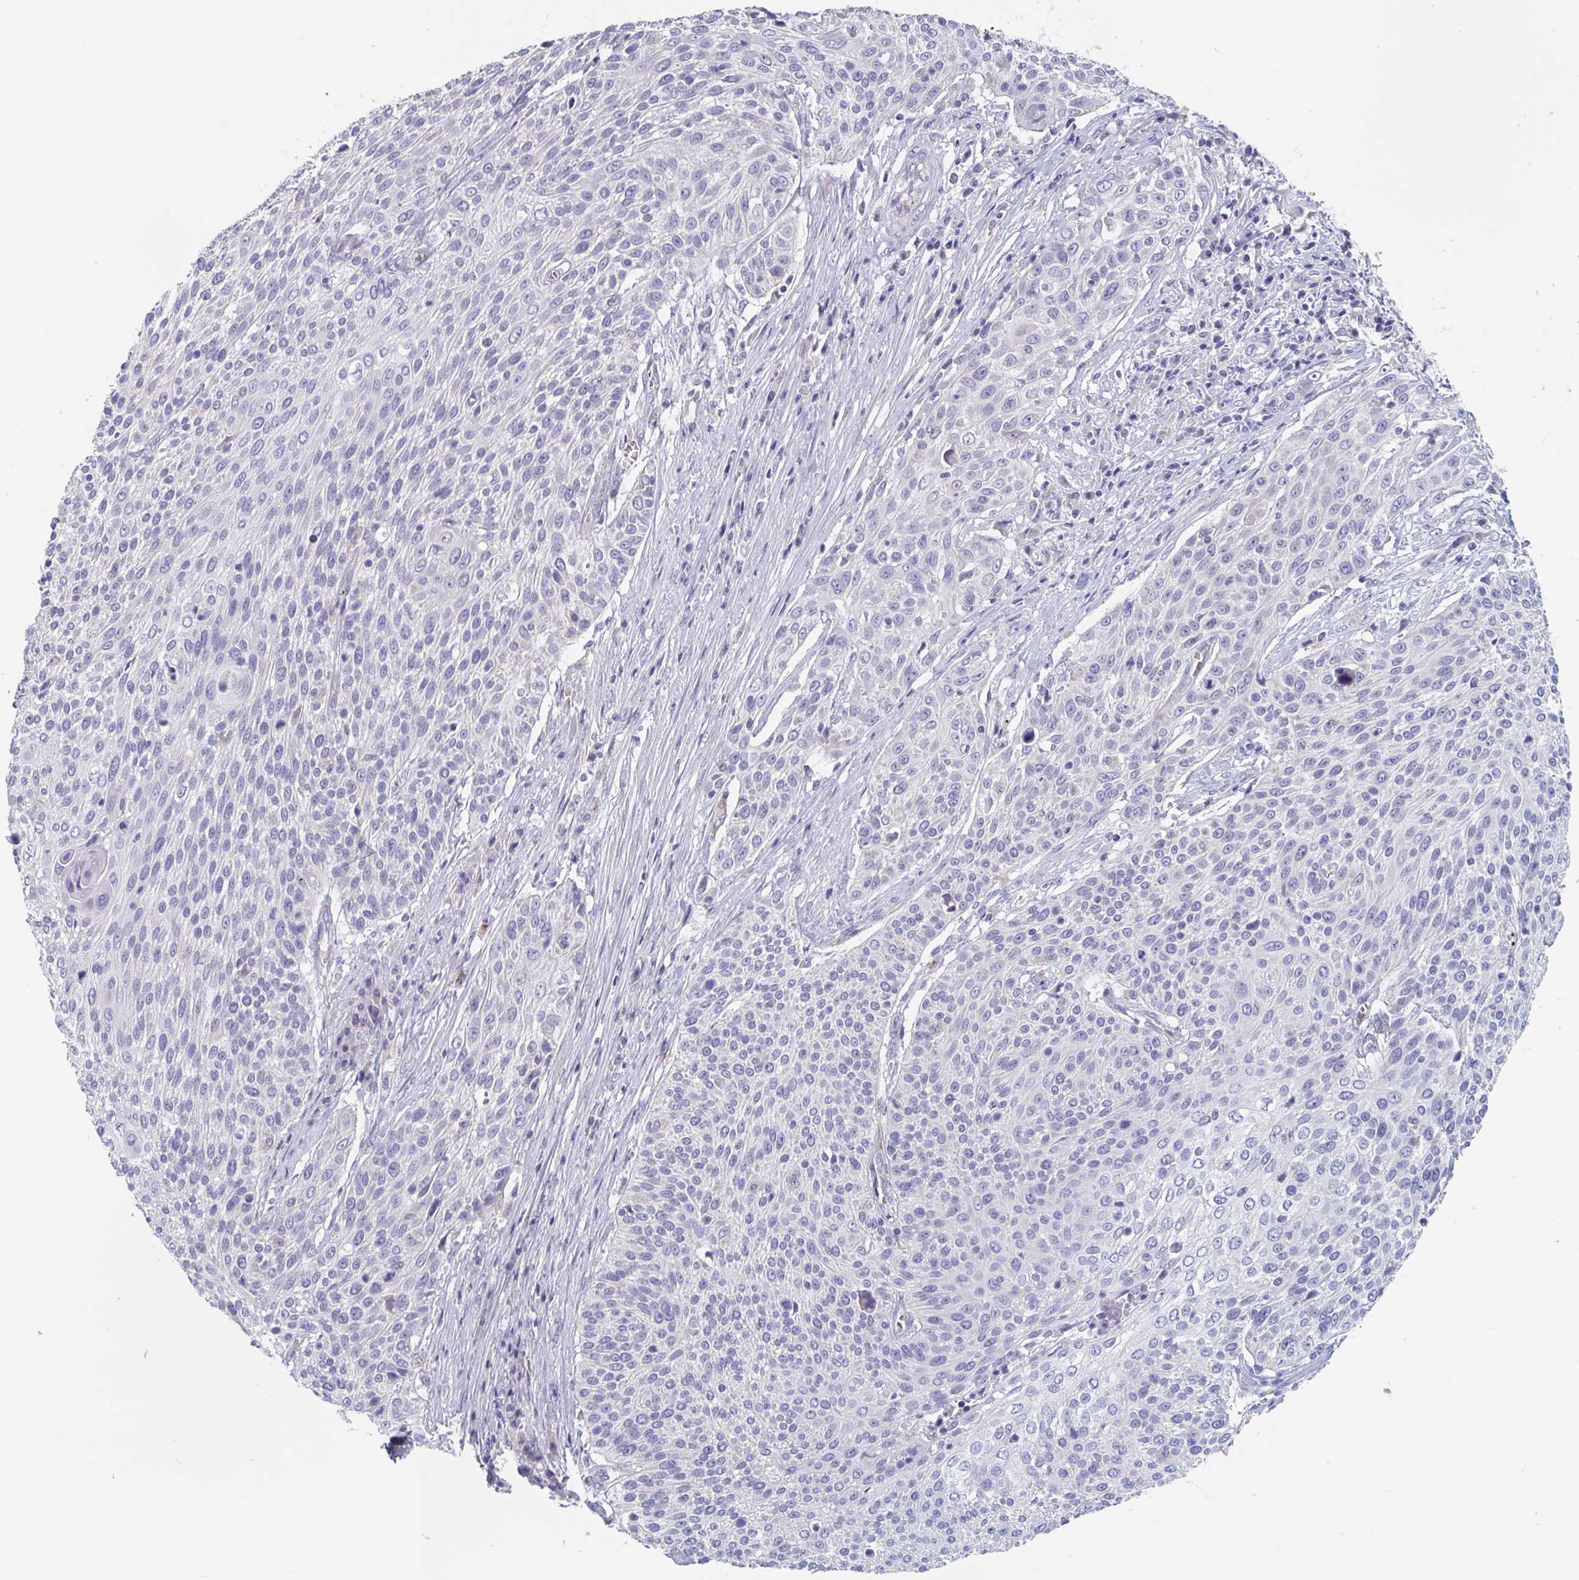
{"staining": {"intensity": "negative", "quantity": "none", "location": "none"}, "tissue": "cervical cancer", "cell_type": "Tumor cells", "image_type": "cancer", "snomed": [{"axis": "morphology", "description": "Squamous cell carcinoma, NOS"}, {"axis": "topography", "description": "Cervix"}], "caption": "Micrograph shows no significant protein expression in tumor cells of cervical cancer.", "gene": "ABHD16A", "patient": {"sex": "female", "age": 31}}